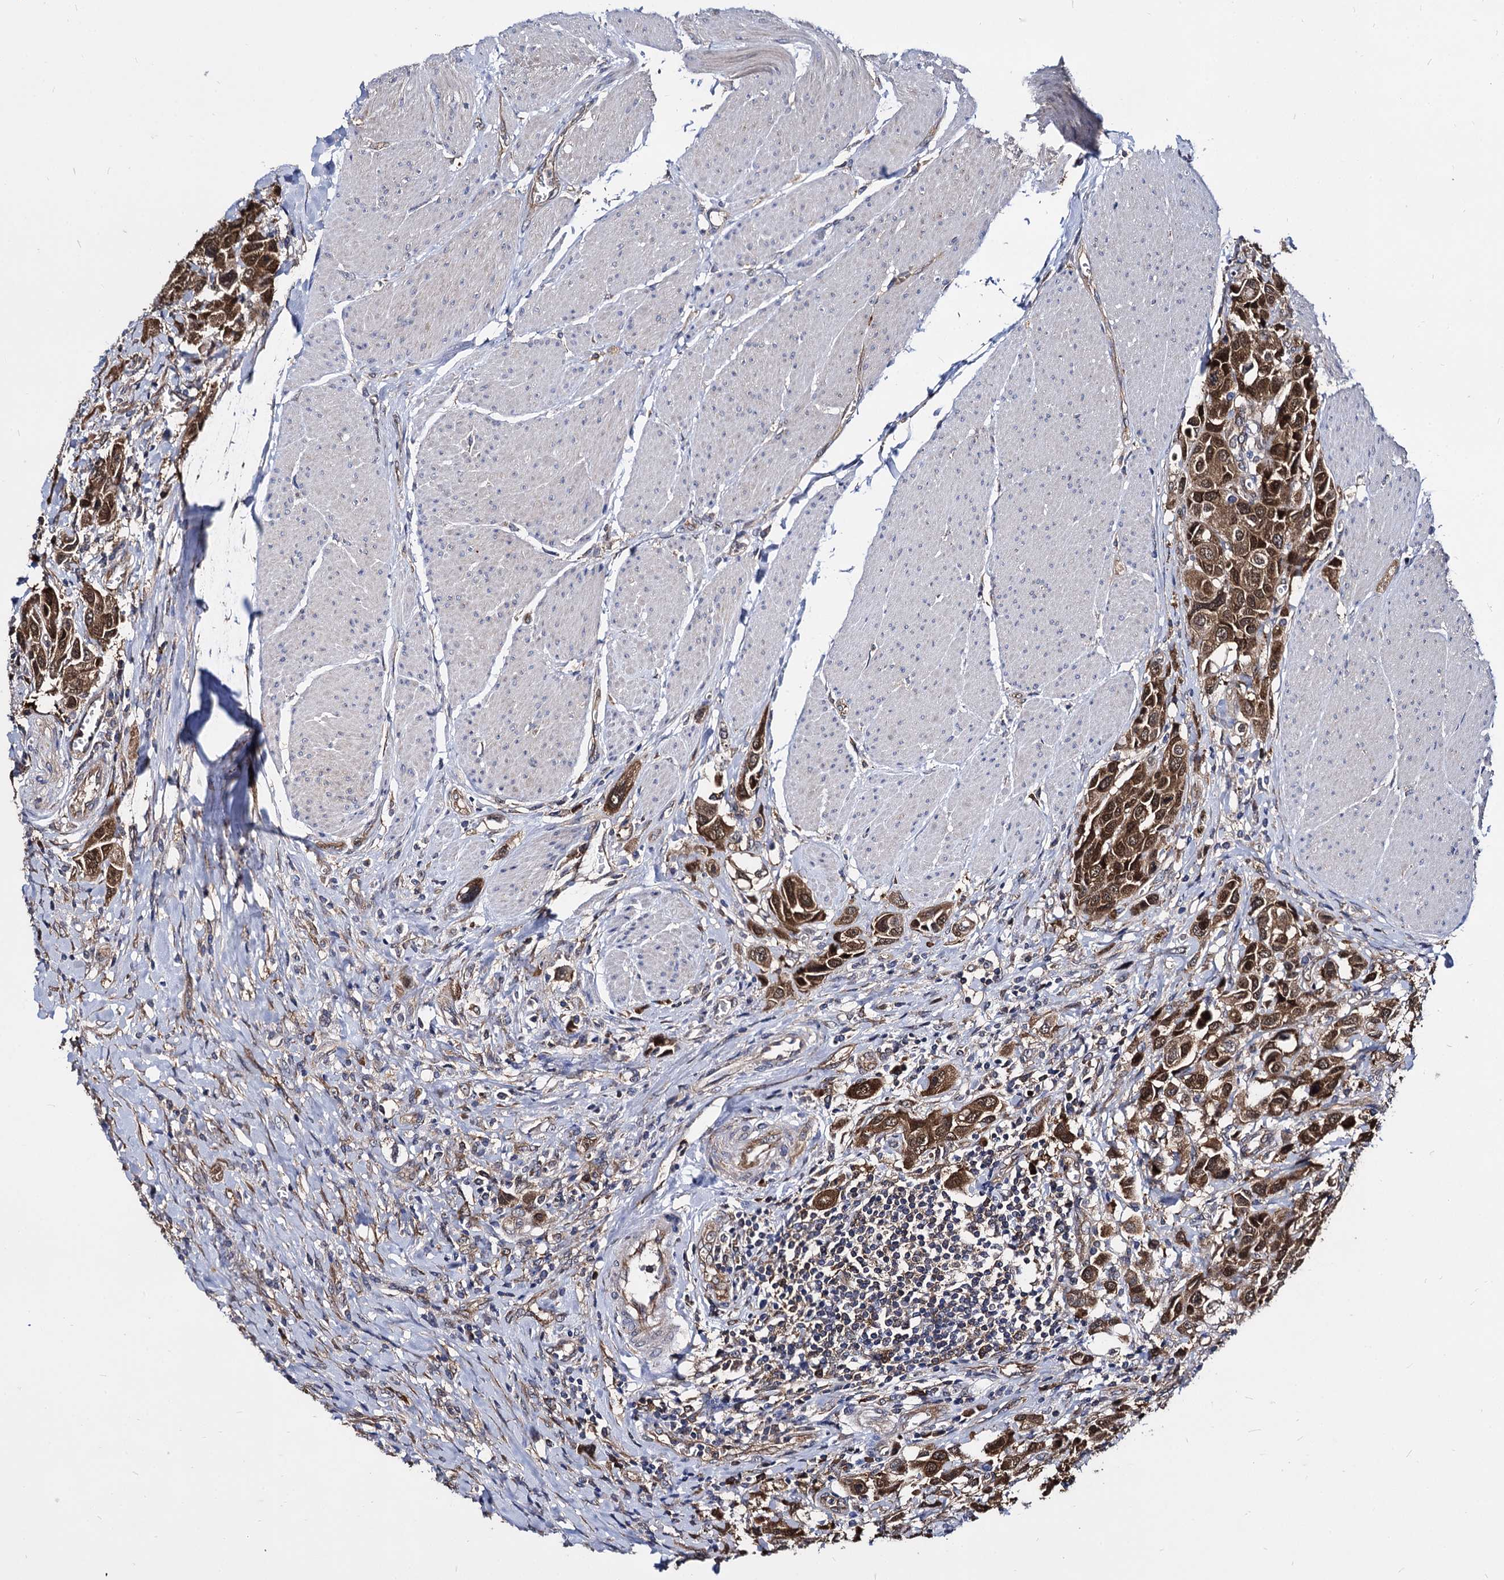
{"staining": {"intensity": "strong", "quantity": ">75%", "location": "cytoplasmic/membranous,nuclear"}, "tissue": "urothelial cancer", "cell_type": "Tumor cells", "image_type": "cancer", "snomed": [{"axis": "morphology", "description": "Urothelial carcinoma, High grade"}, {"axis": "topography", "description": "Urinary bladder"}], "caption": "Immunohistochemistry (IHC) staining of urothelial carcinoma (high-grade), which reveals high levels of strong cytoplasmic/membranous and nuclear expression in approximately >75% of tumor cells indicating strong cytoplasmic/membranous and nuclear protein positivity. The staining was performed using DAB (3,3'-diaminobenzidine) (brown) for protein detection and nuclei were counterstained in hematoxylin (blue).", "gene": "NME1", "patient": {"sex": "male", "age": 50}}